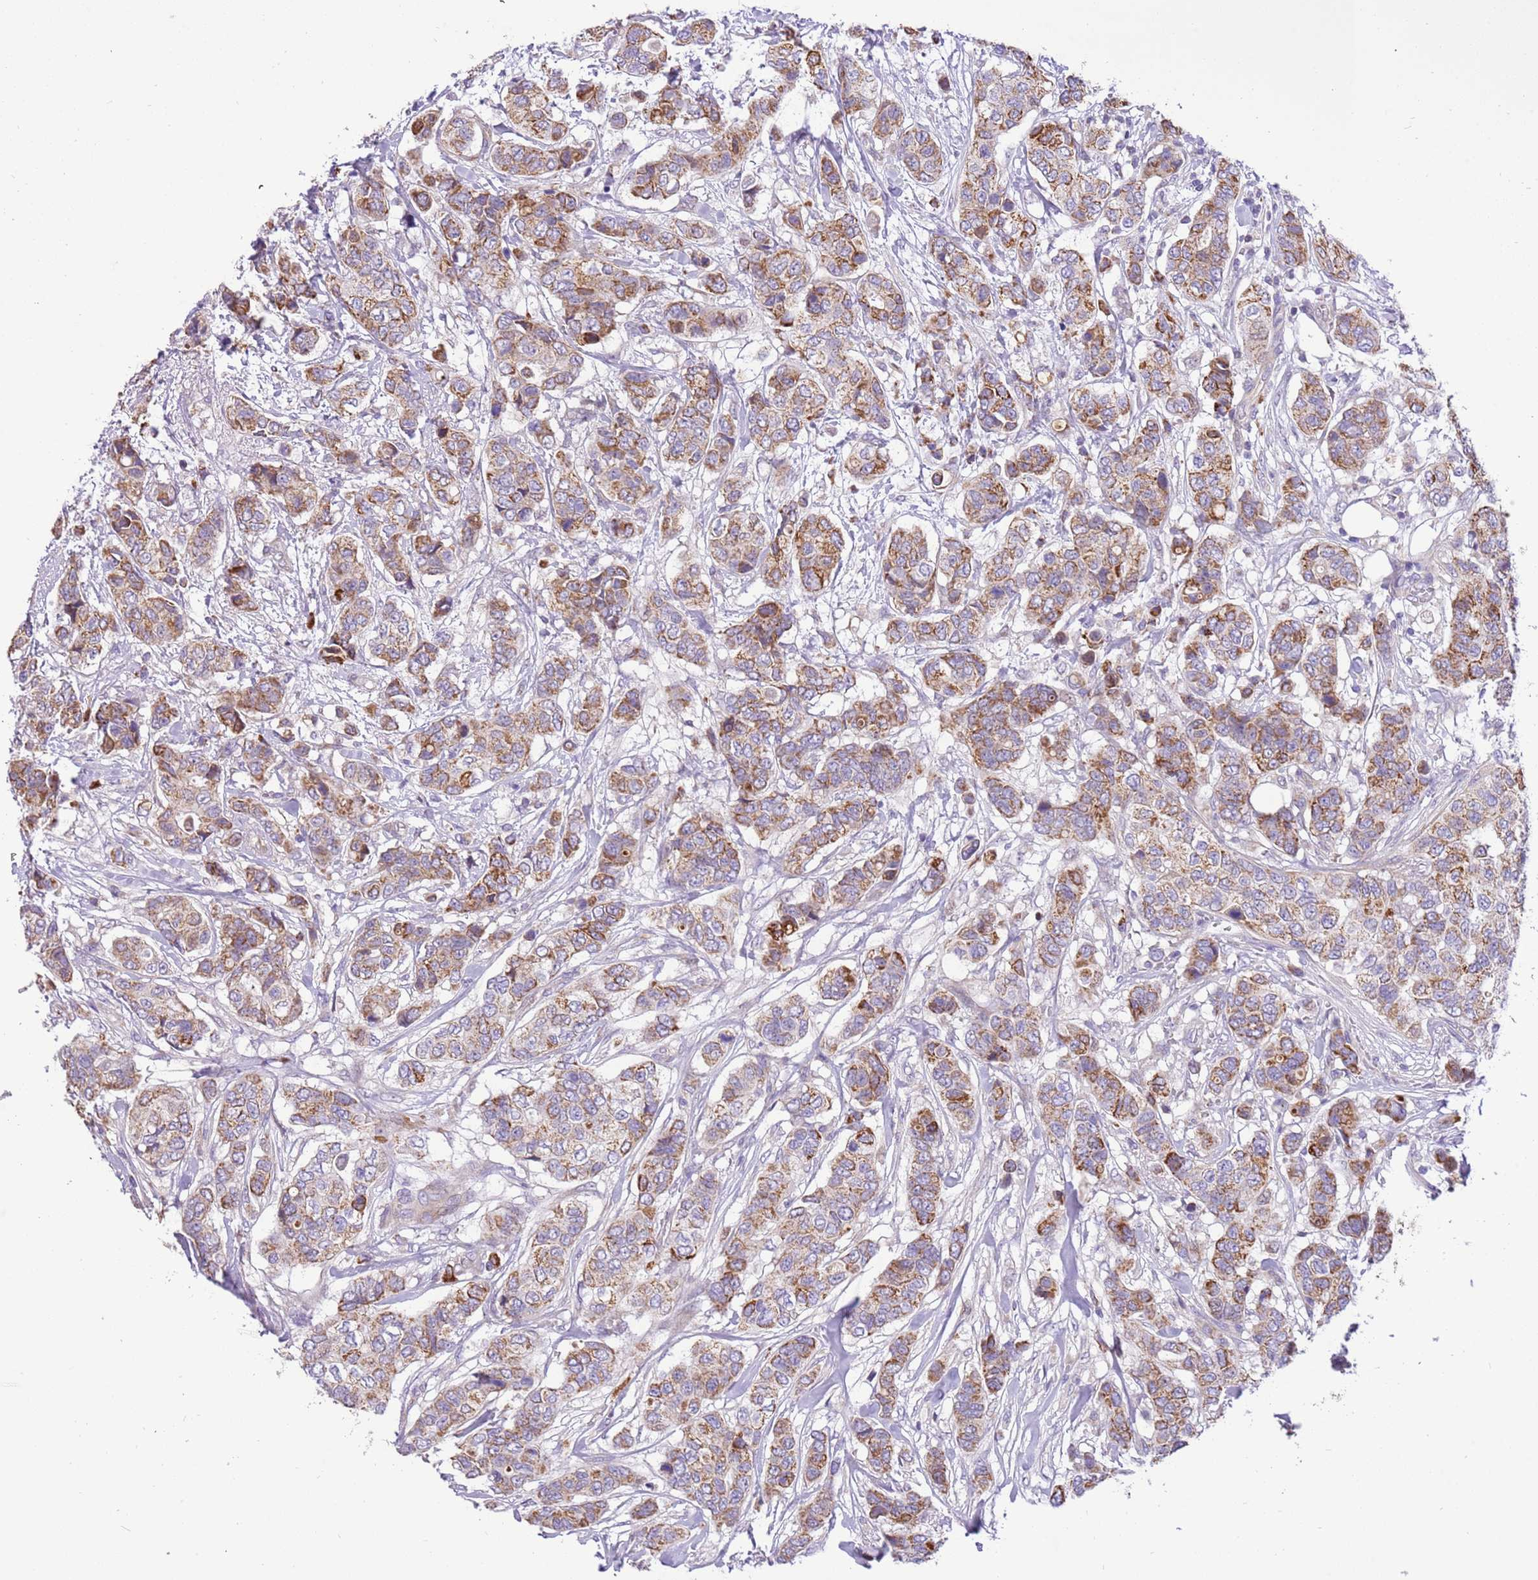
{"staining": {"intensity": "moderate", "quantity": ">75%", "location": "cytoplasmic/membranous"}, "tissue": "breast cancer", "cell_type": "Tumor cells", "image_type": "cancer", "snomed": [{"axis": "morphology", "description": "Lobular carcinoma"}, {"axis": "topography", "description": "Breast"}], "caption": "Human lobular carcinoma (breast) stained with a brown dye reveals moderate cytoplasmic/membranous positive staining in approximately >75% of tumor cells.", "gene": "COX17", "patient": {"sex": "female", "age": 51}}